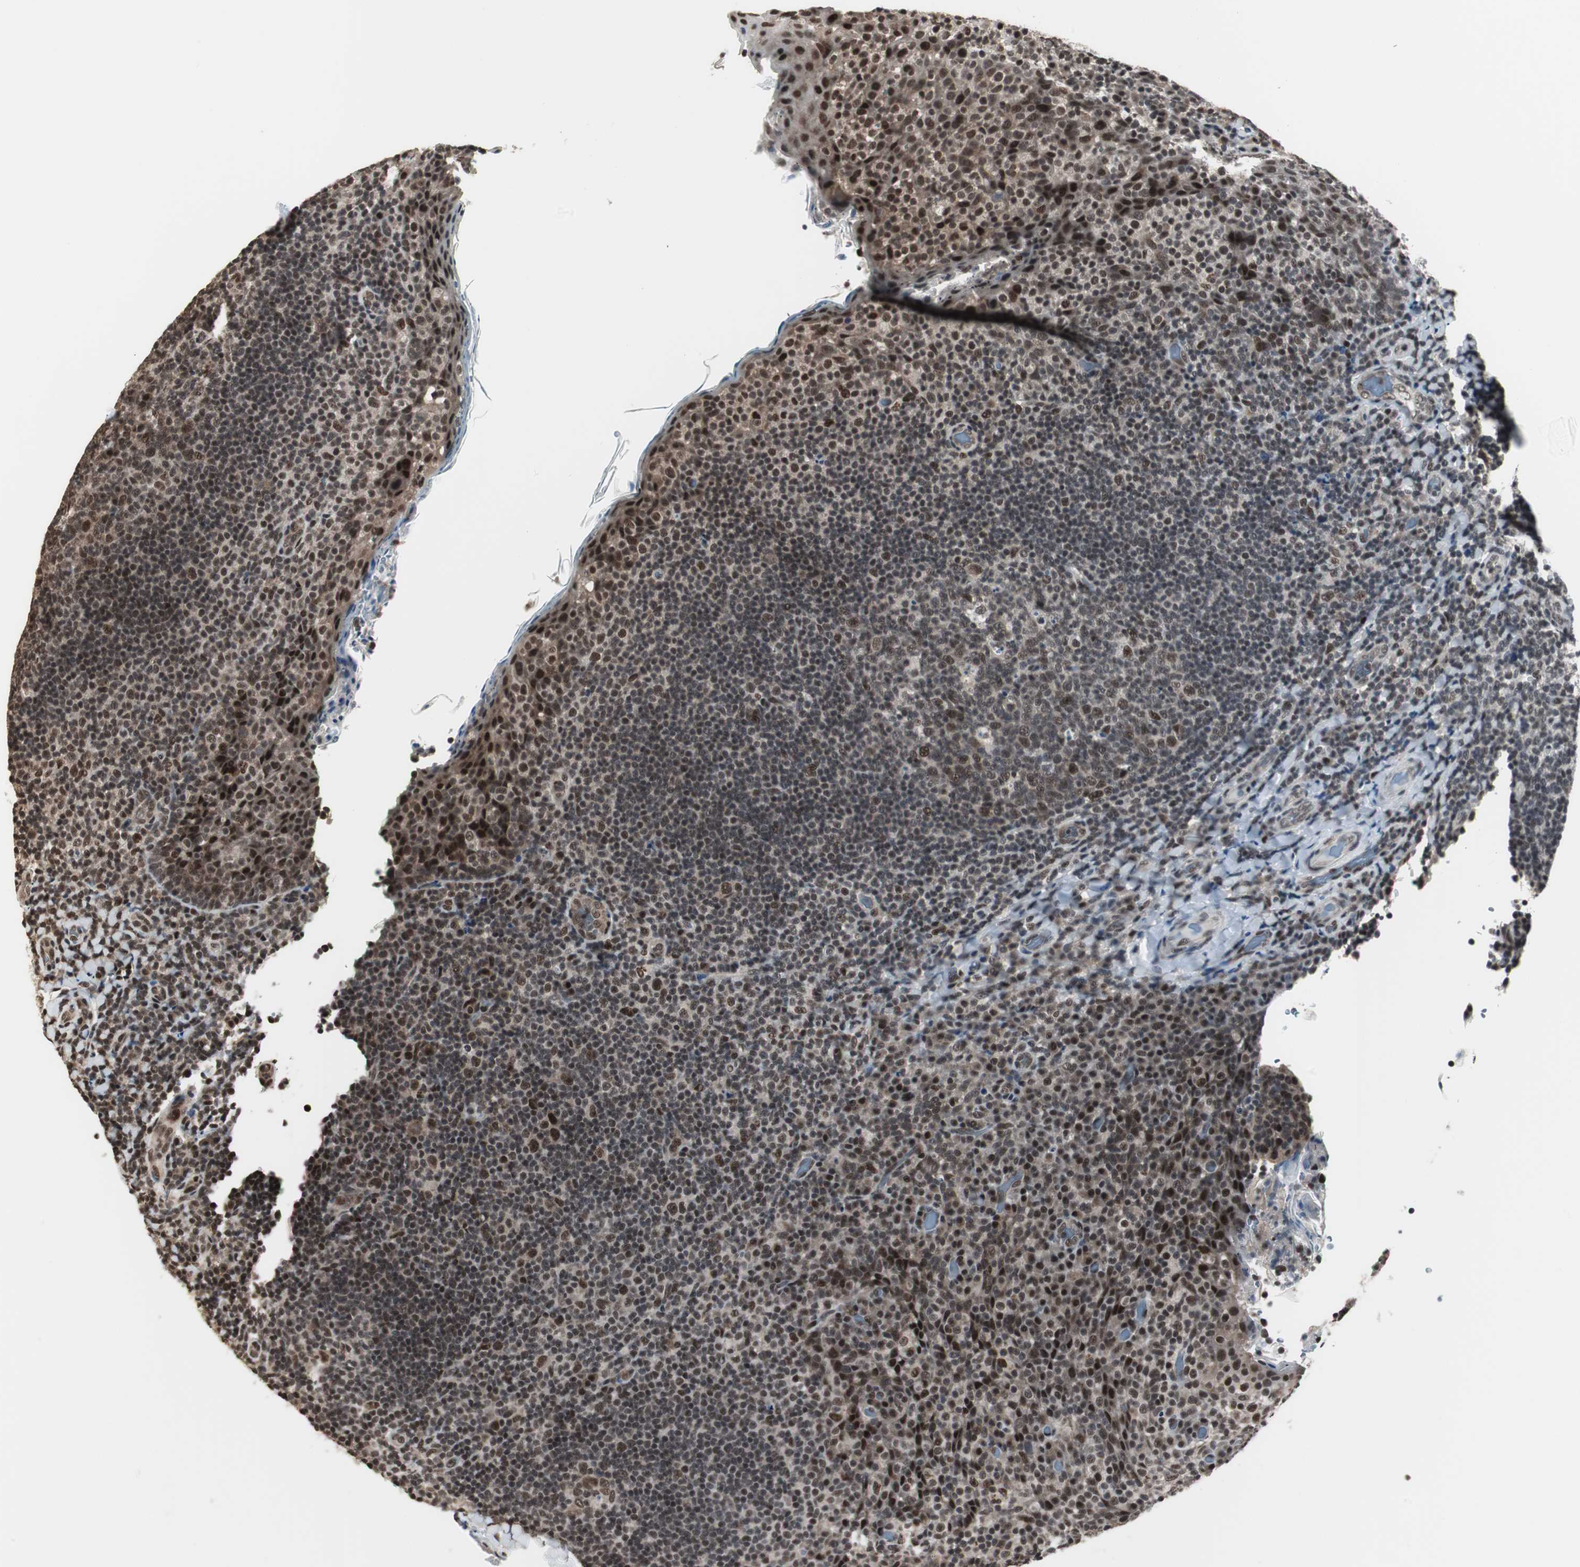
{"staining": {"intensity": "strong", "quantity": ">75%", "location": "nuclear"}, "tissue": "tonsil", "cell_type": "Germinal center cells", "image_type": "normal", "snomed": [{"axis": "morphology", "description": "Normal tissue, NOS"}, {"axis": "topography", "description": "Tonsil"}], "caption": "IHC micrograph of normal tonsil: human tonsil stained using IHC exhibits high levels of strong protein expression localized specifically in the nuclear of germinal center cells, appearing as a nuclear brown color.", "gene": "CDK9", "patient": {"sex": "male", "age": 17}}